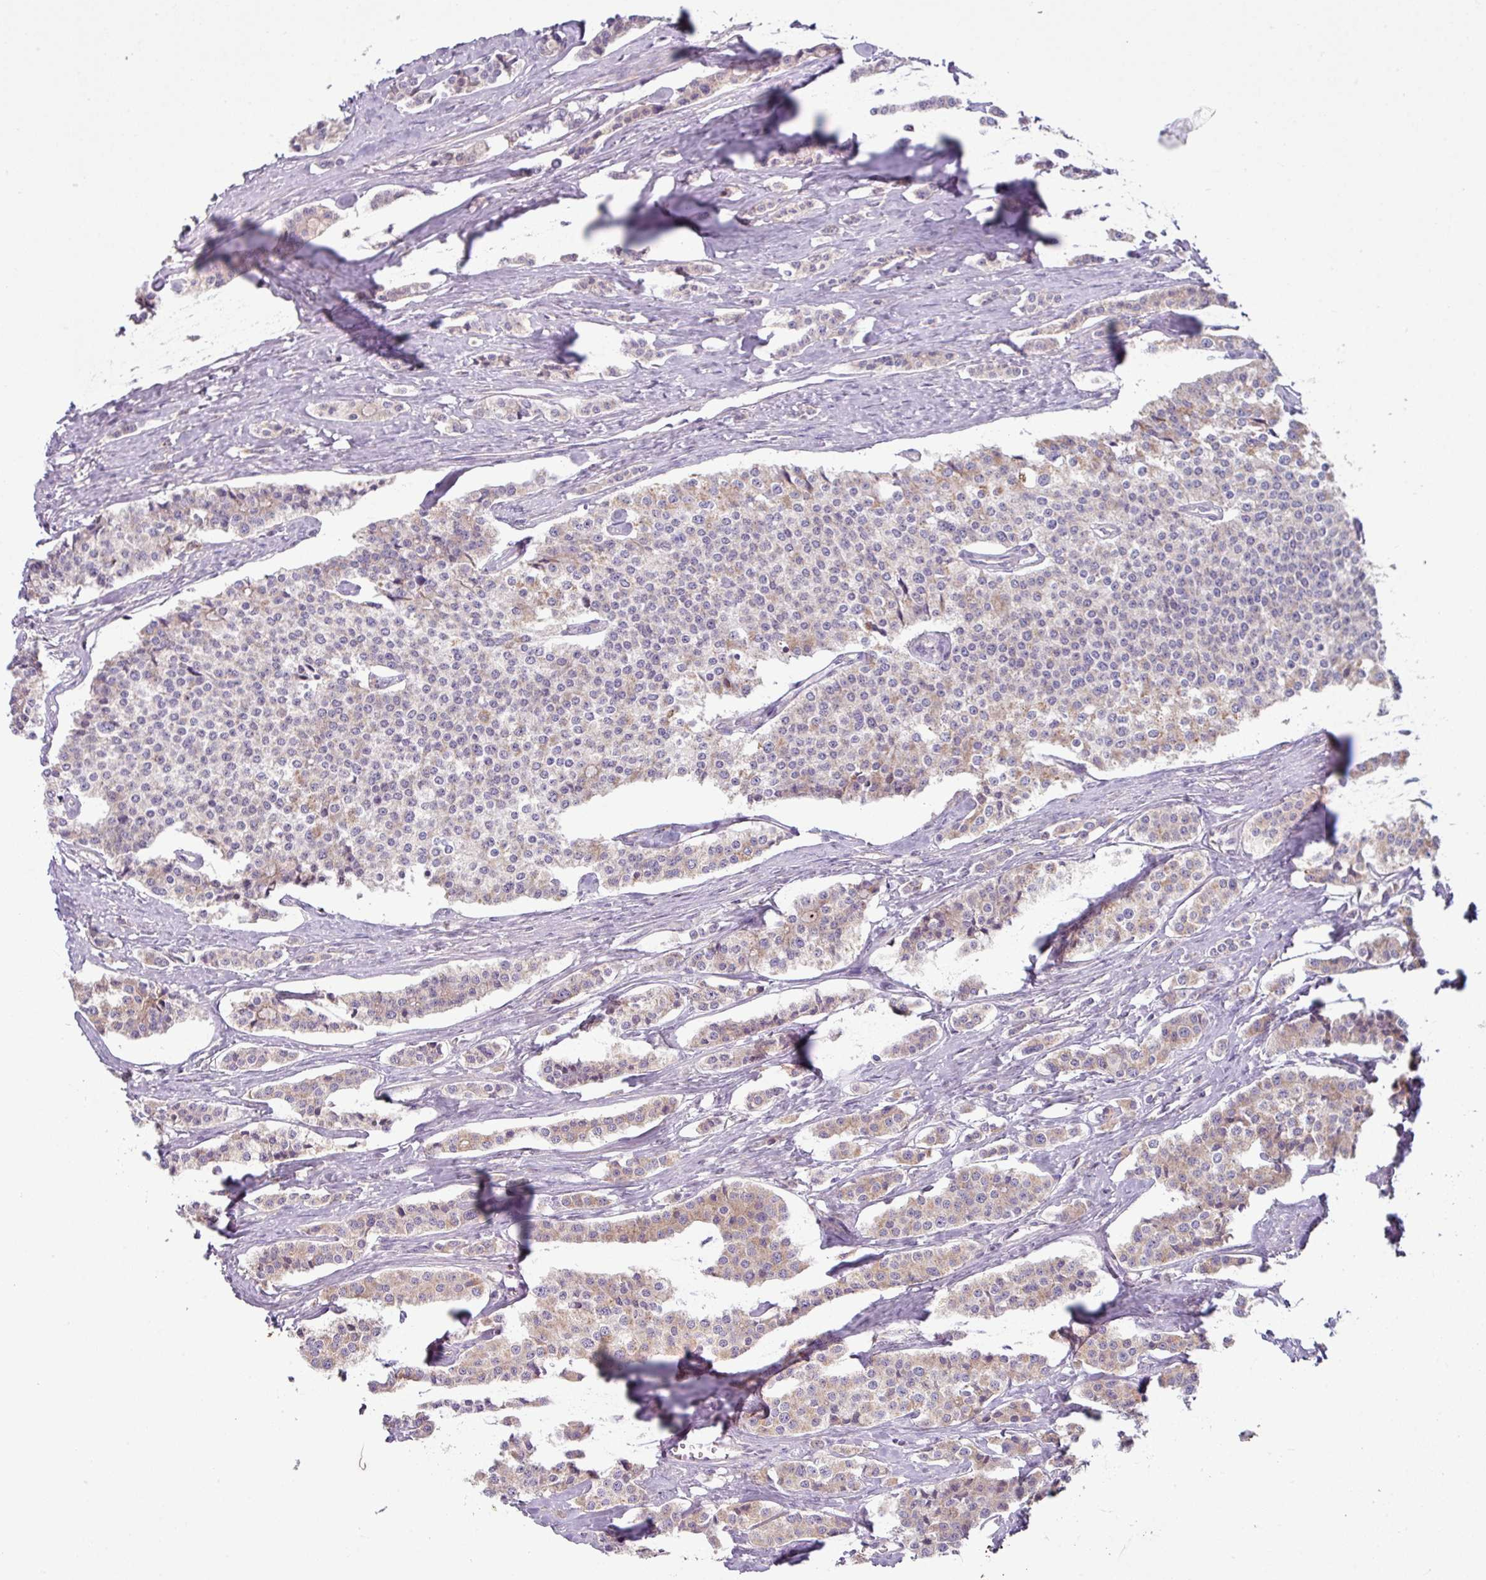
{"staining": {"intensity": "weak", "quantity": "25%-75%", "location": "cytoplasmic/membranous"}, "tissue": "carcinoid", "cell_type": "Tumor cells", "image_type": "cancer", "snomed": [{"axis": "morphology", "description": "Carcinoid, malignant, NOS"}, {"axis": "topography", "description": "Small intestine"}], "caption": "Protein positivity by immunohistochemistry (IHC) shows weak cytoplasmic/membranous staining in approximately 25%-75% of tumor cells in malignant carcinoid. Immunohistochemistry (ihc) stains the protein in brown and the nuclei are stained blue.", "gene": "LRRC9", "patient": {"sex": "male", "age": 63}}